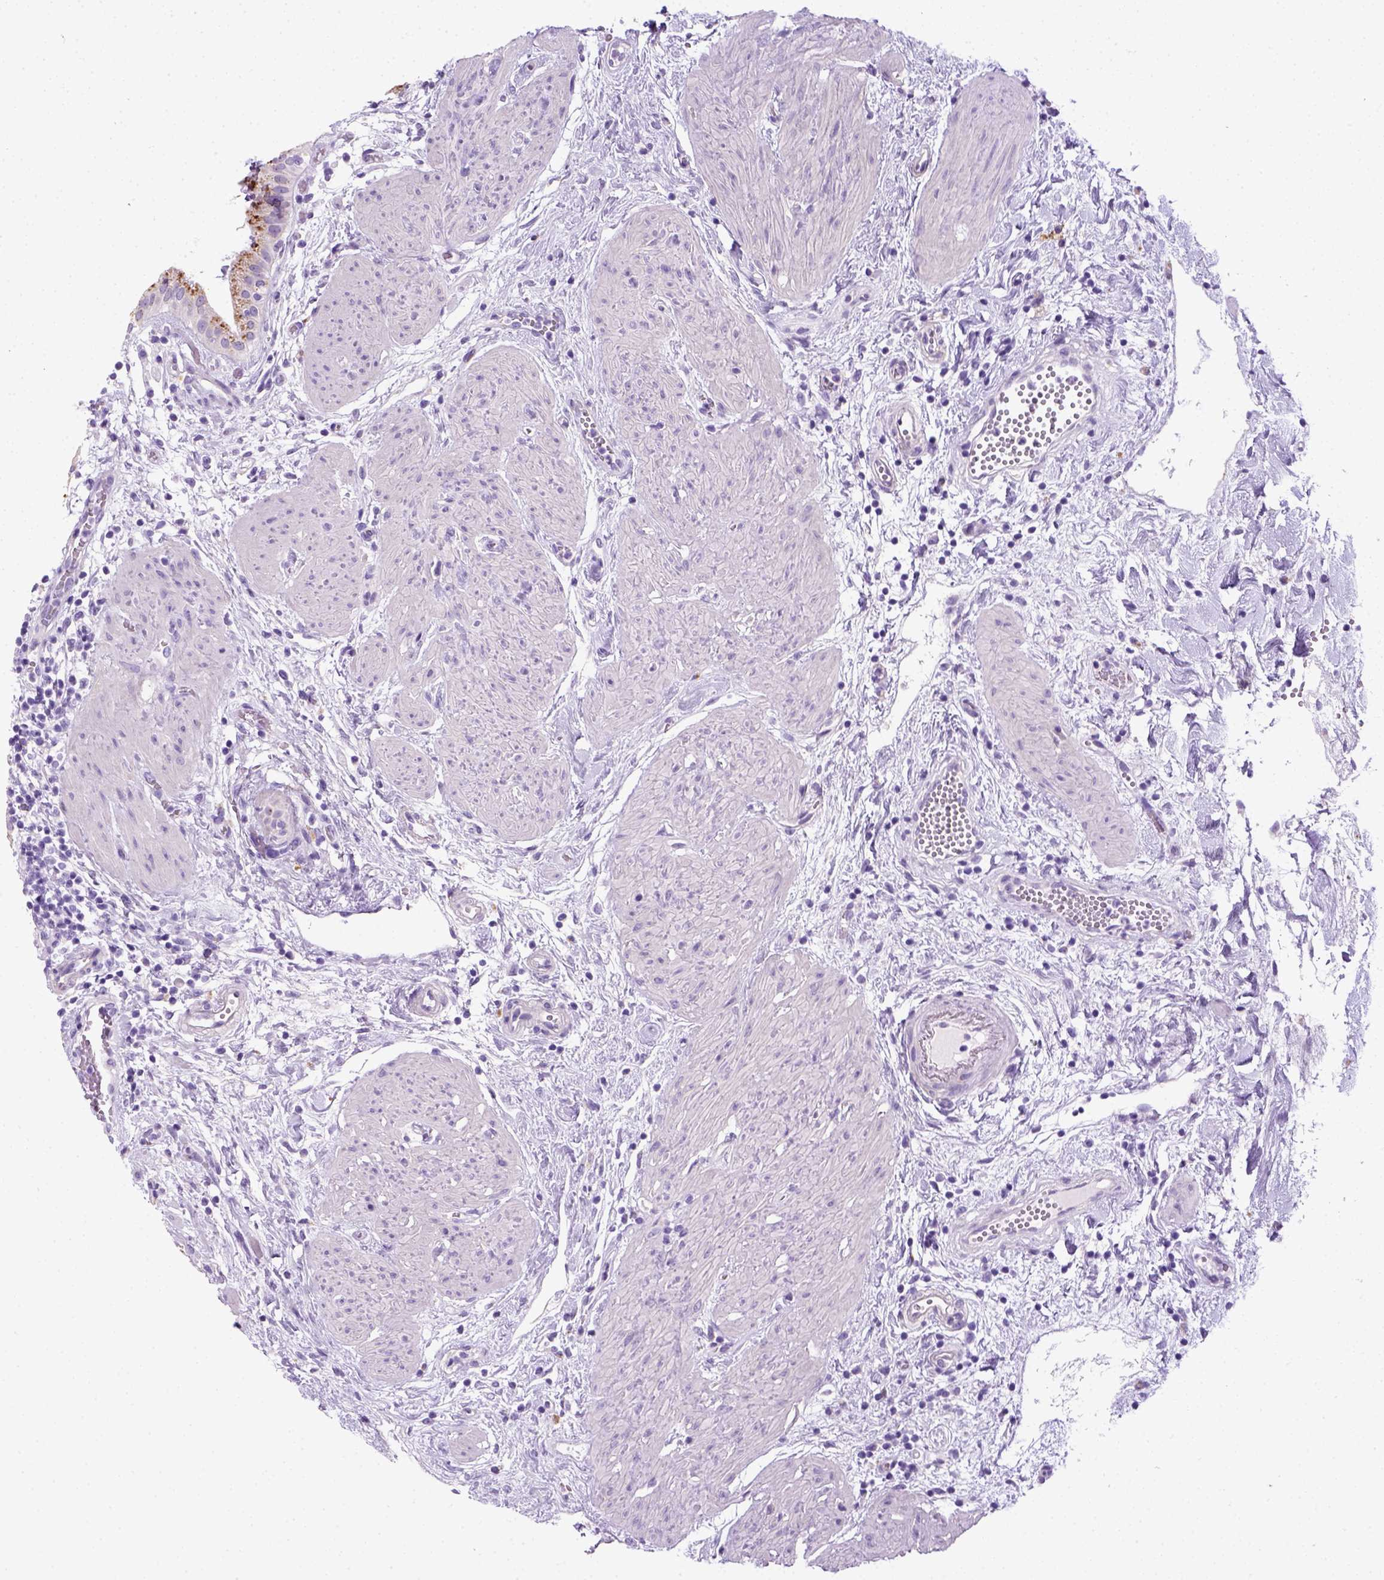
{"staining": {"intensity": "negative", "quantity": "none", "location": "none"}, "tissue": "gallbladder", "cell_type": "Glandular cells", "image_type": "normal", "snomed": [{"axis": "morphology", "description": "Normal tissue, NOS"}, {"axis": "topography", "description": "Gallbladder"}], "caption": "IHC micrograph of unremarkable gallbladder: human gallbladder stained with DAB exhibits no significant protein positivity in glandular cells.", "gene": "KRT71", "patient": {"sex": "female", "age": 65}}